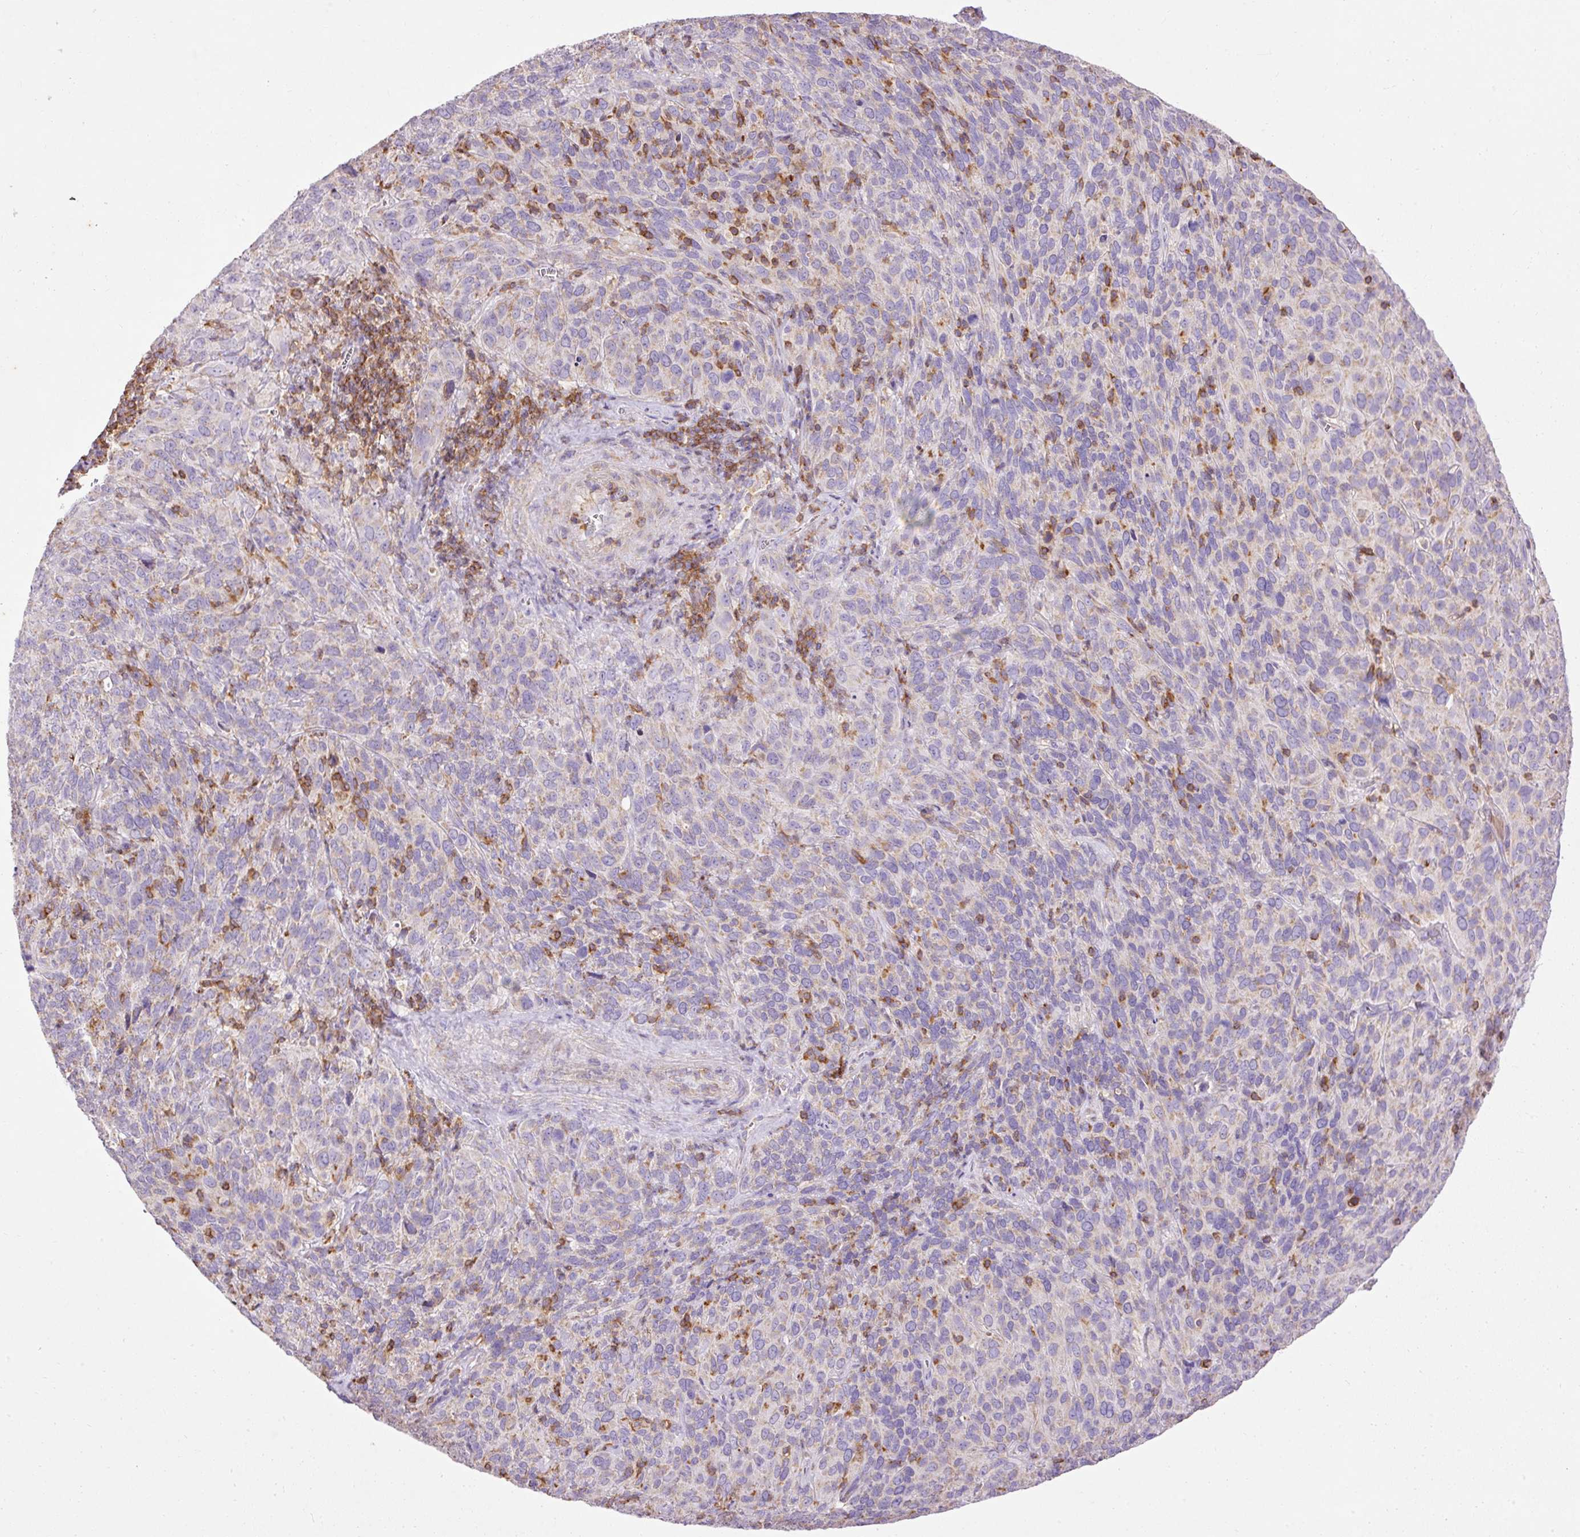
{"staining": {"intensity": "weak", "quantity": "25%-75%", "location": "cytoplasmic/membranous"}, "tissue": "cervical cancer", "cell_type": "Tumor cells", "image_type": "cancer", "snomed": [{"axis": "morphology", "description": "Normal tissue, NOS"}, {"axis": "morphology", "description": "Squamous cell carcinoma, NOS"}, {"axis": "topography", "description": "Cervix"}], "caption": "Protein expression by immunohistochemistry (IHC) shows weak cytoplasmic/membranous expression in about 25%-75% of tumor cells in cervical squamous cell carcinoma. (Brightfield microscopy of DAB IHC at high magnification).", "gene": "IMMT", "patient": {"sex": "female", "age": 51}}